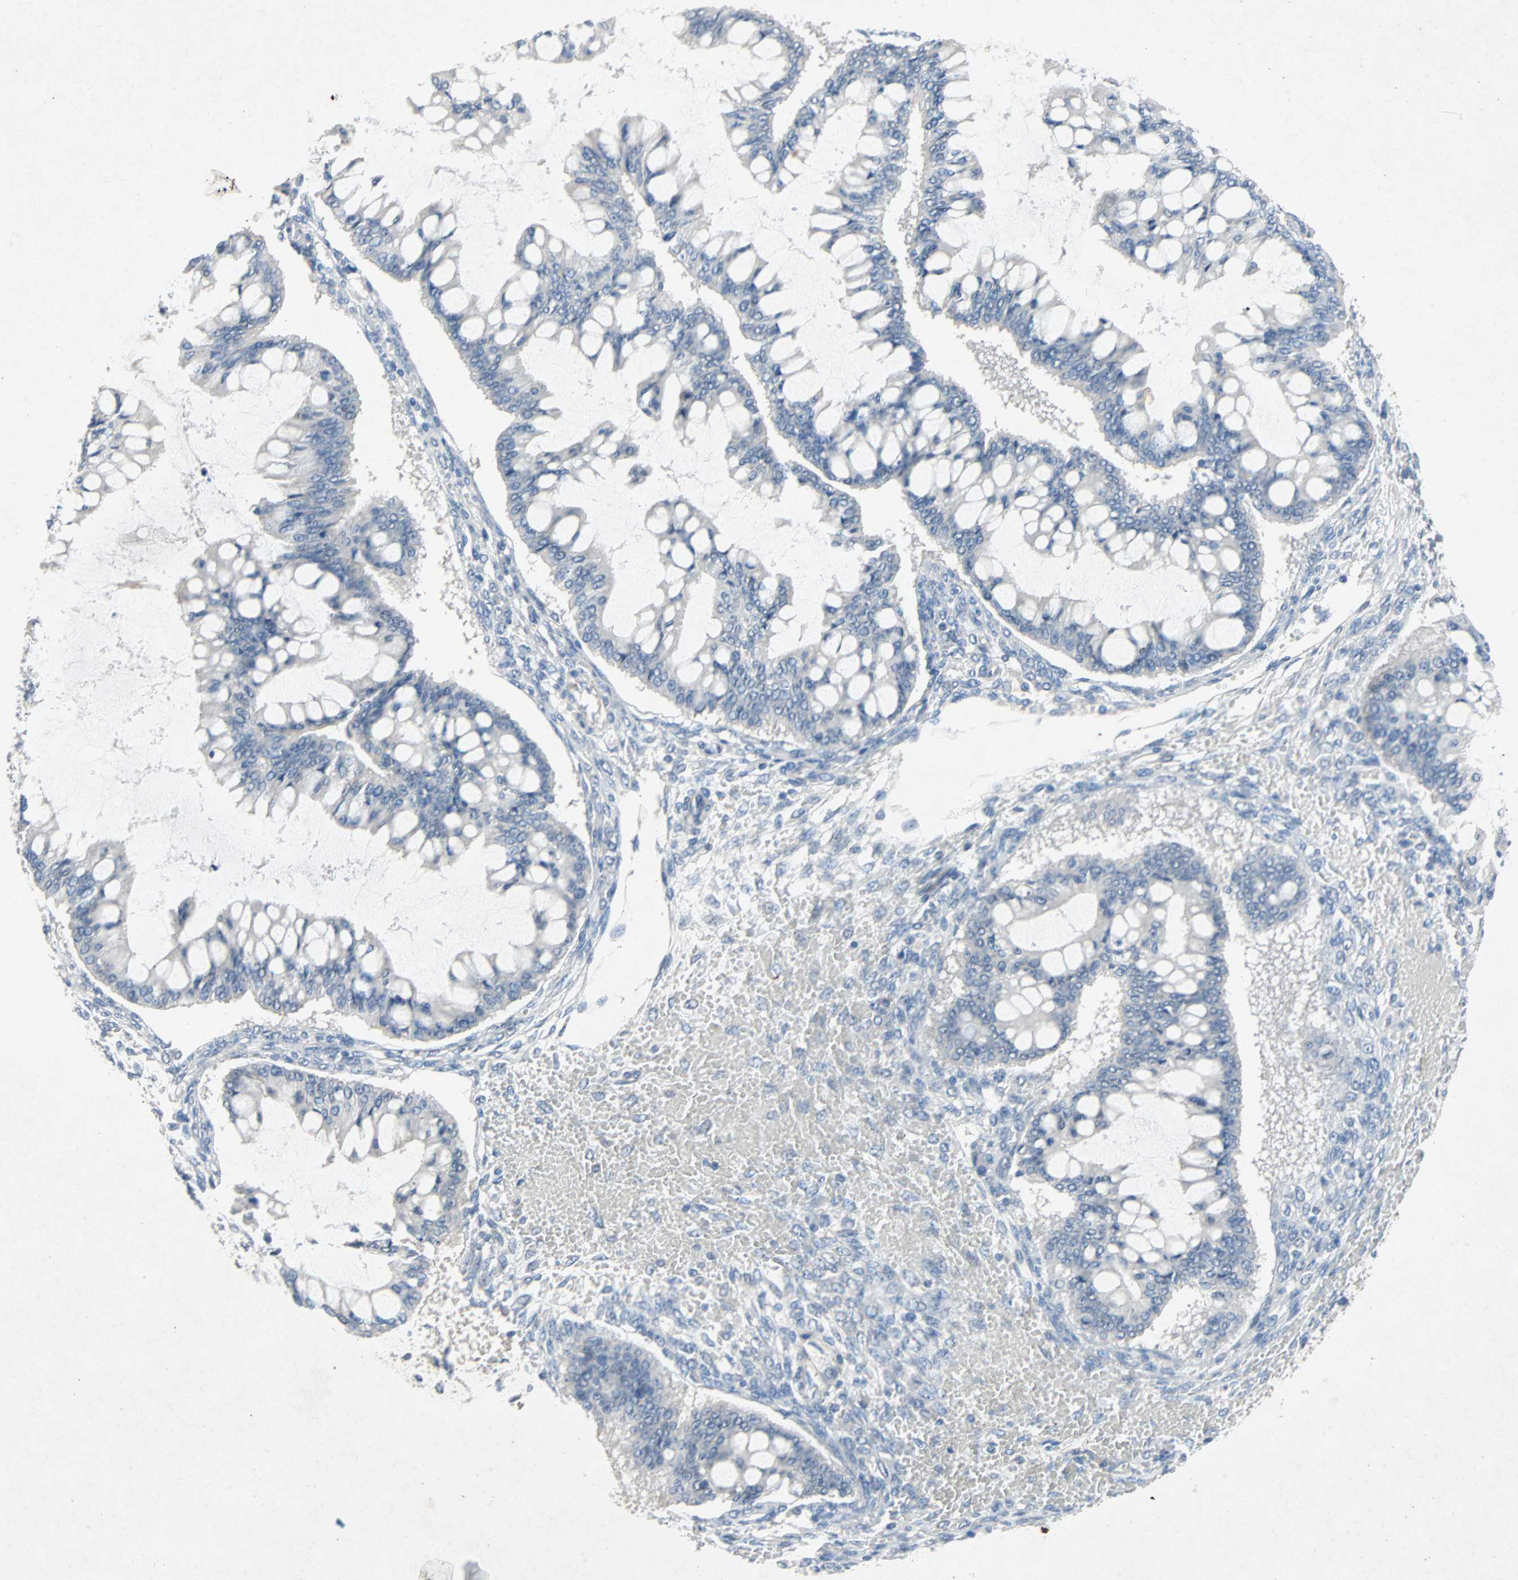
{"staining": {"intensity": "negative", "quantity": "none", "location": "none"}, "tissue": "ovarian cancer", "cell_type": "Tumor cells", "image_type": "cancer", "snomed": [{"axis": "morphology", "description": "Cystadenocarcinoma, mucinous, NOS"}, {"axis": "topography", "description": "Ovary"}], "caption": "A micrograph of human ovarian mucinous cystadenocarcinoma is negative for staining in tumor cells.", "gene": "PCDHB2", "patient": {"sex": "female", "age": 73}}